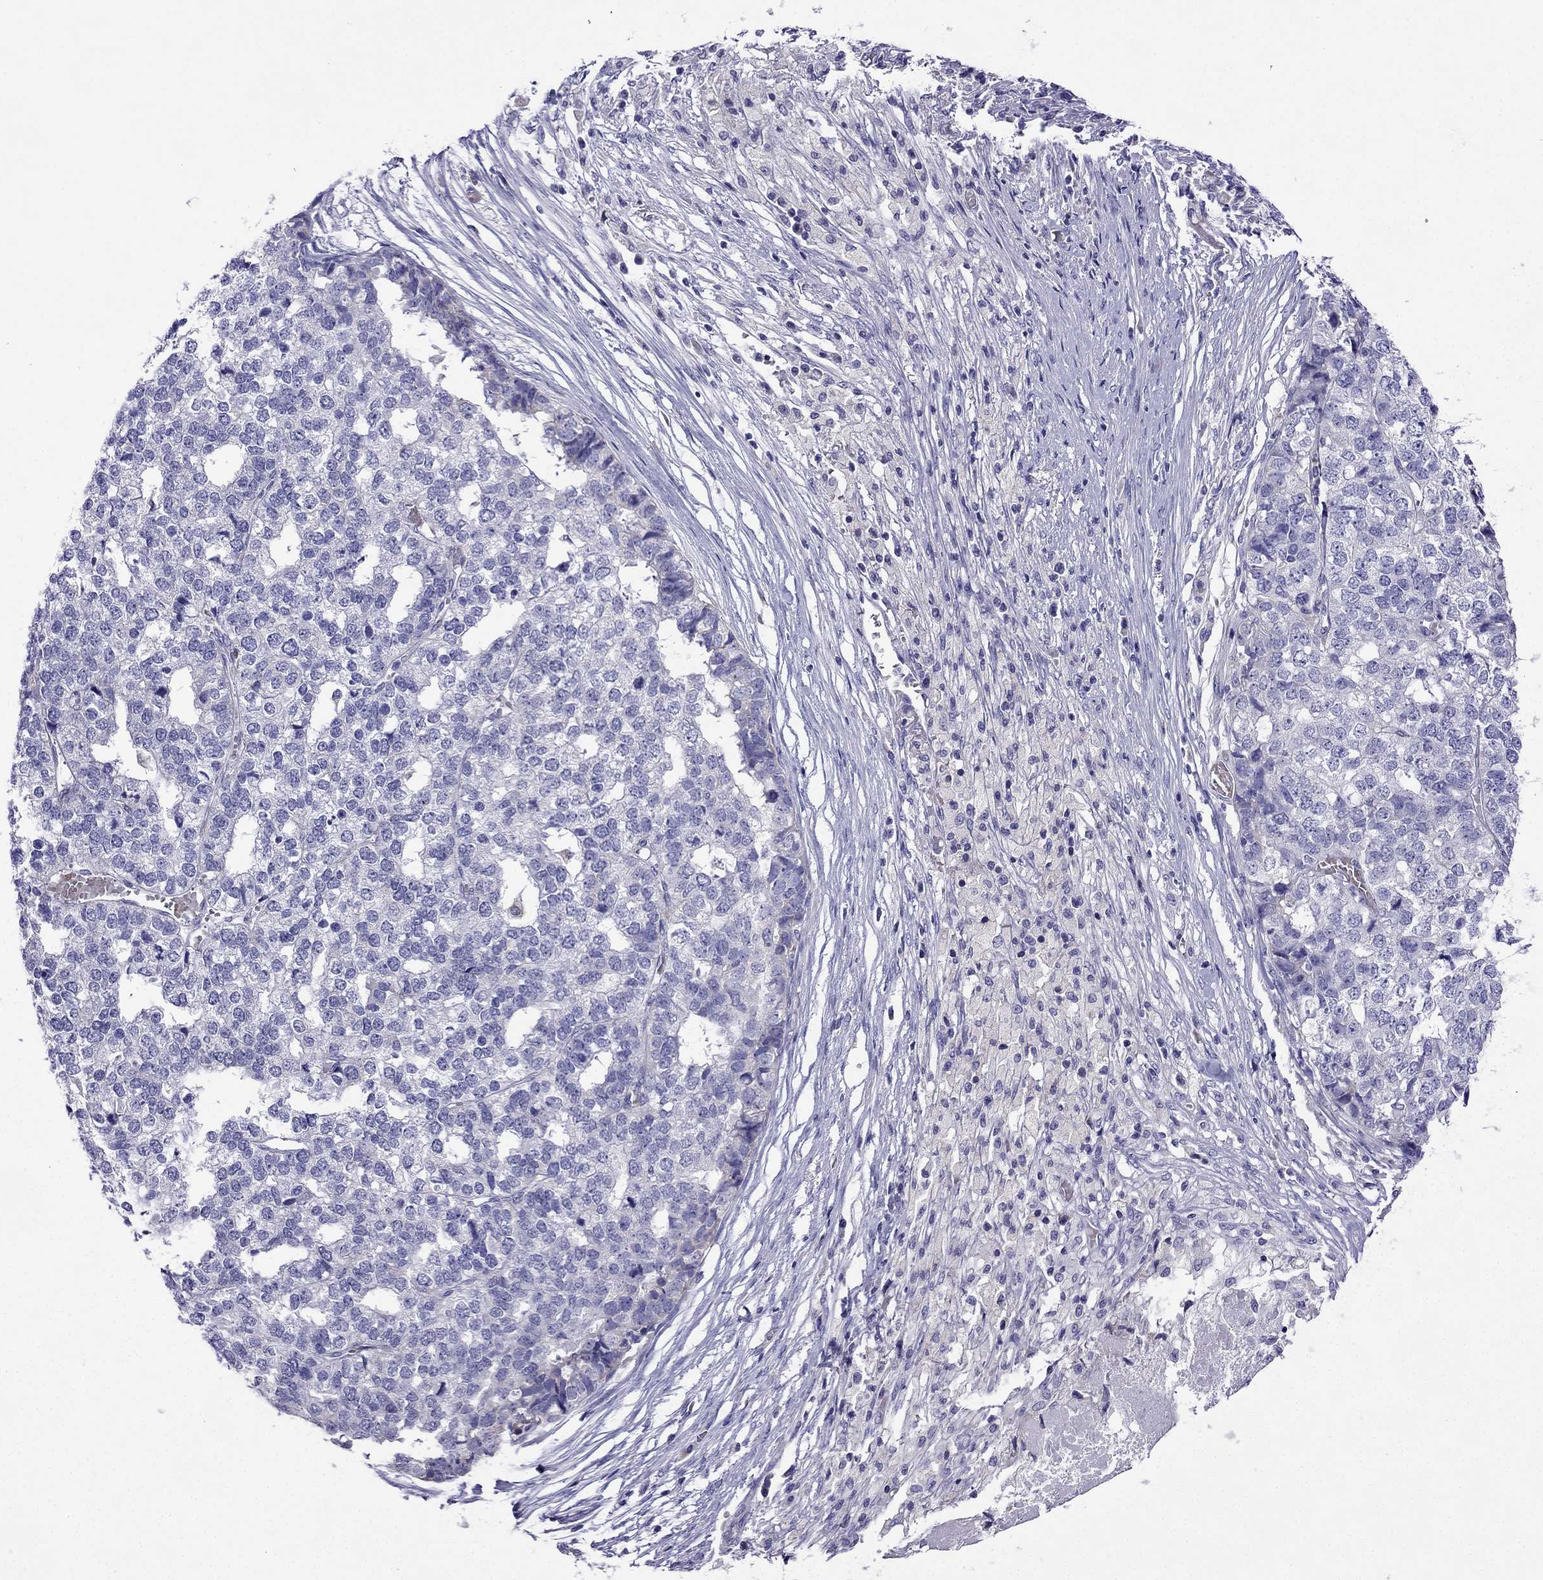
{"staining": {"intensity": "negative", "quantity": "none", "location": "none"}, "tissue": "stomach cancer", "cell_type": "Tumor cells", "image_type": "cancer", "snomed": [{"axis": "morphology", "description": "Adenocarcinoma, NOS"}, {"axis": "topography", "description": "Stomach"}], "caption": "The histopathology image shows no significant positivity in tumor cells of stomach cancer. (DAB (3,3'-diaminobenzidine) immunohistochemistry (IHC) with hematoxylin counter stain).", "gene": "KIF5A", "patient": {"sex": "male", "age": 69}}